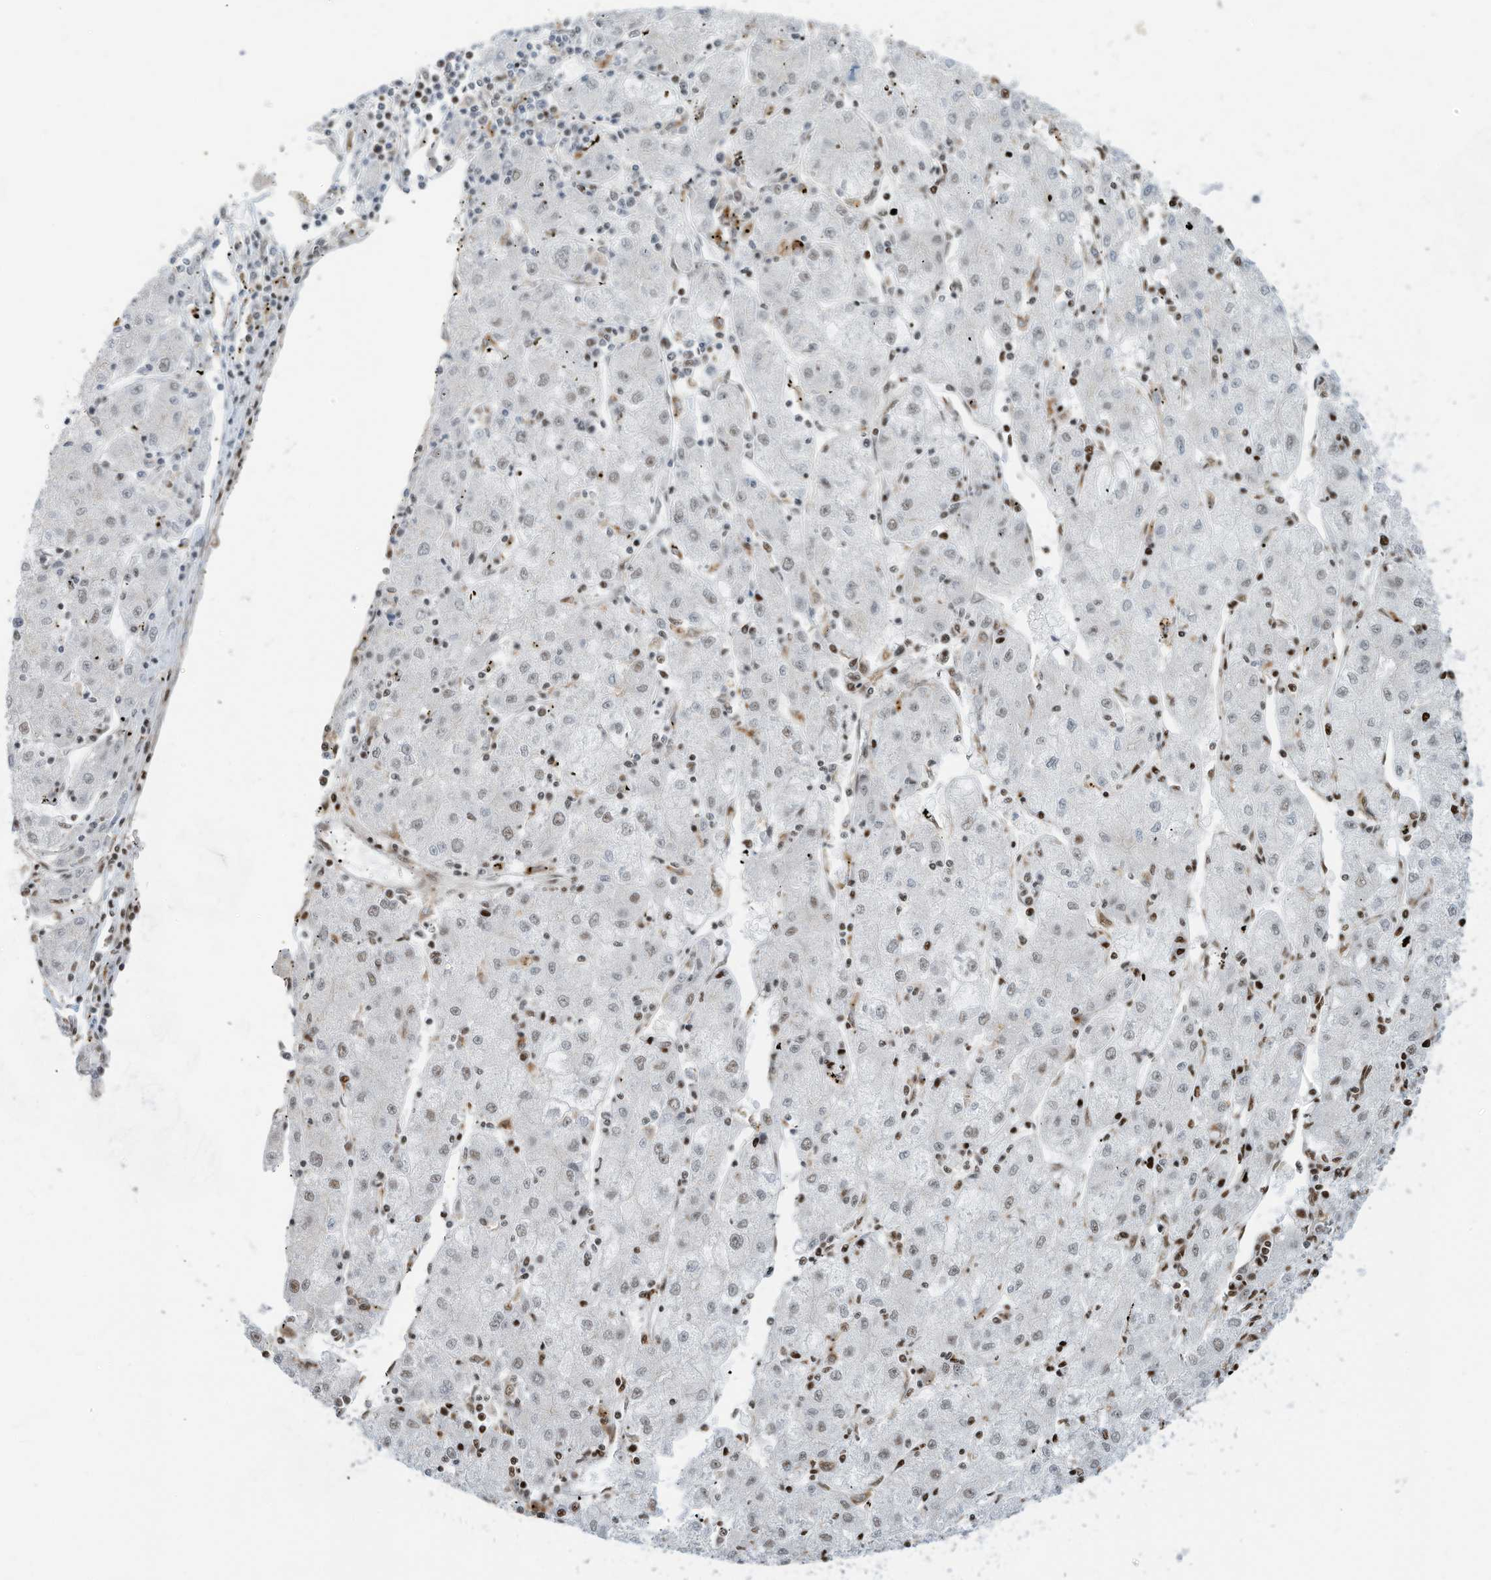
{"staining": {"intensity": "weak", "quantity": "<25%", "location": "nuclear"}, "tissue": "liver cancer", "cell_type": "Tumor cells", "image_type": "cancer", "snomed": [{"axis": "morphology", "description": "Carcinoma, Hepatocellular, NOS"}, {"axis": "topography", "description": "Liver"}], "caption": "The immunohistochemistry (IHC) image has no significant expression in tumor cells of hepatocellular carcinoma (liver) tissue.", "gene": "SAMD15", "patient": {"sex": "male", "age": 72}}